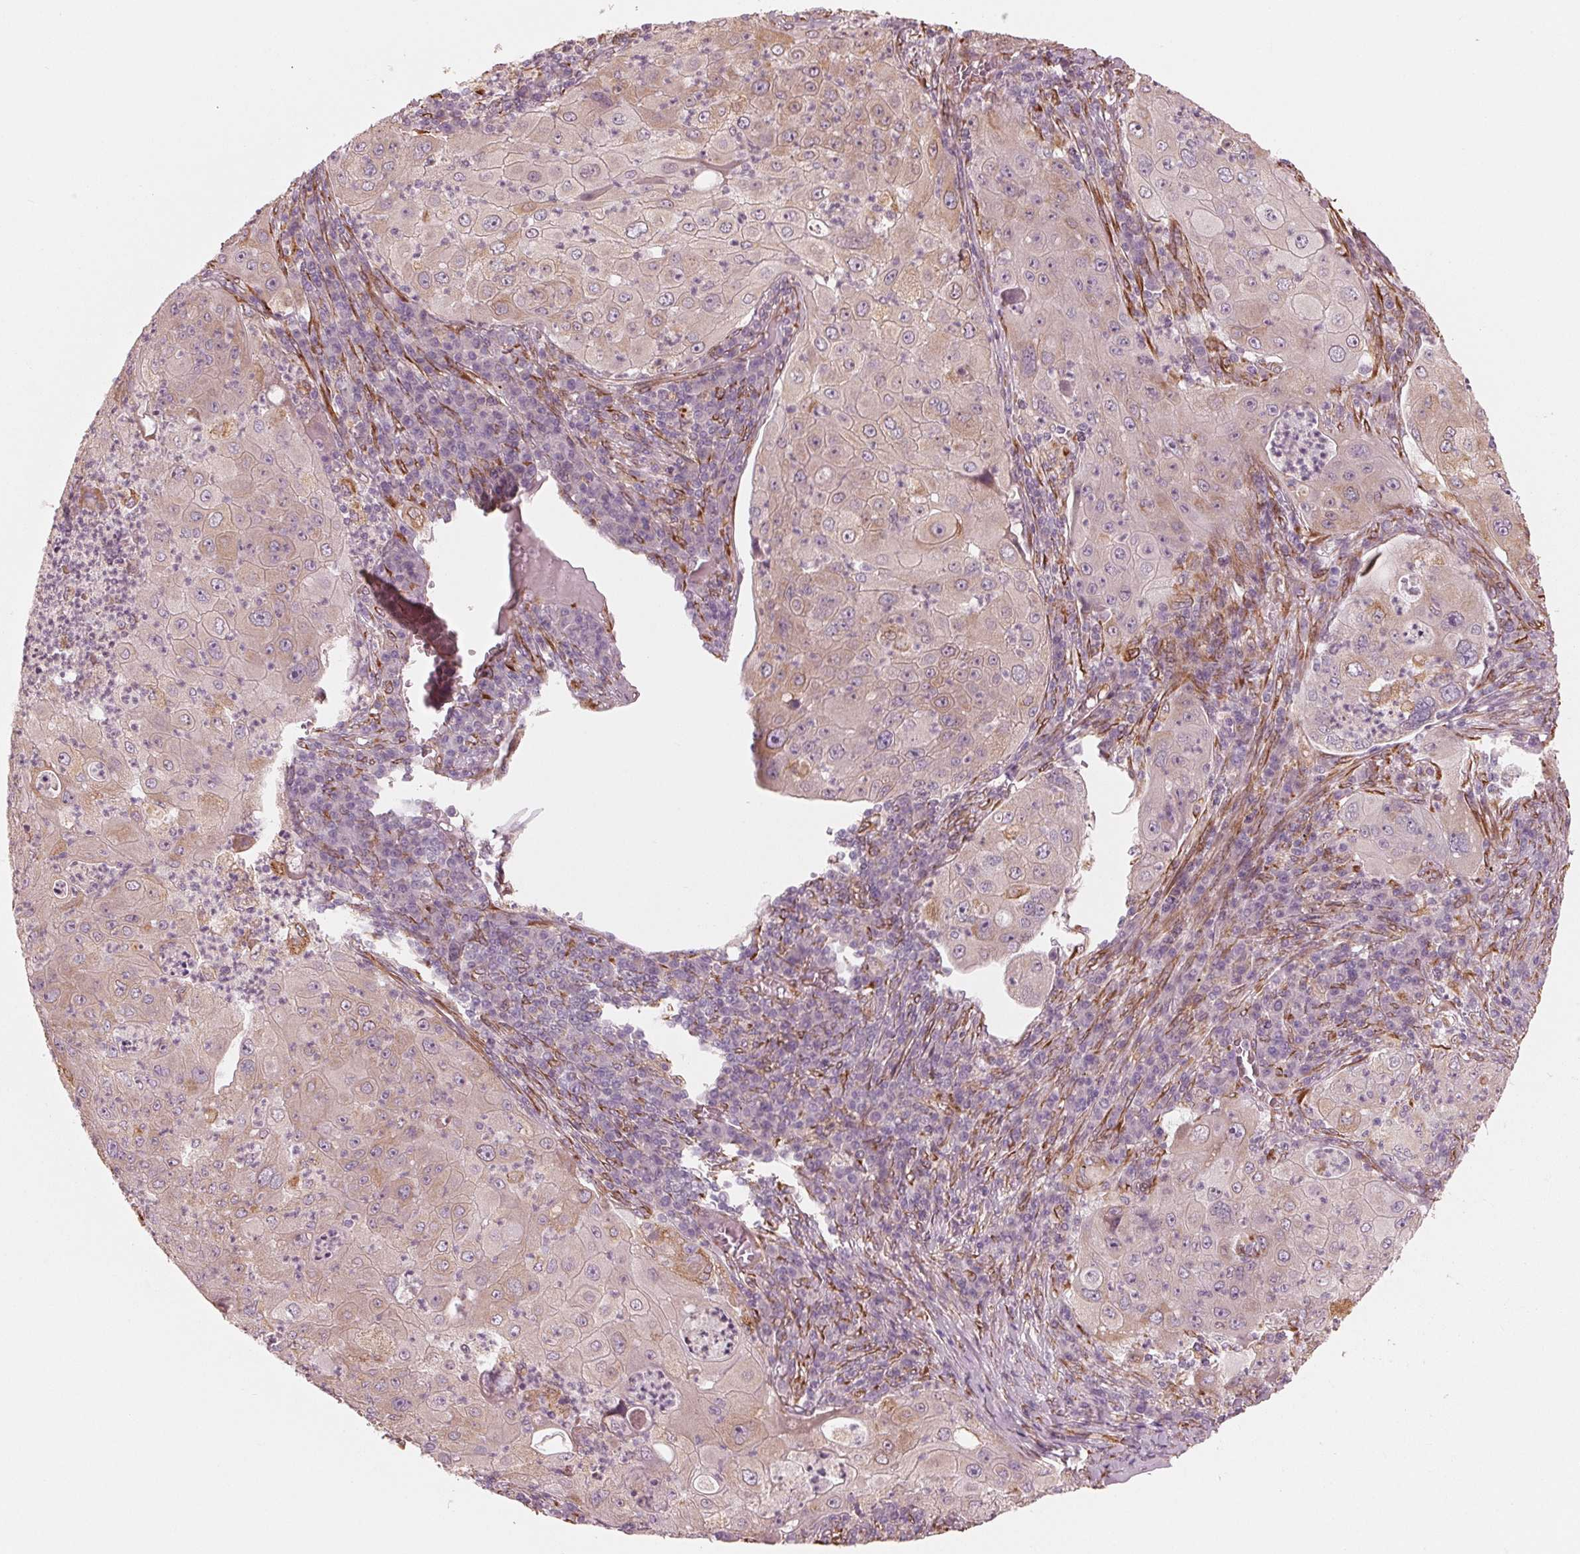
{"staining": {"intensity": "weak", "quantity": "25%-75%", "location": "cytoplasmic/membranous"}, "tissue": "lung cancer", "cell_type": "Tumor cells", "image_type": "cancer", "snomed": [{"axis": "morphology", "description": "Squamous cell carcinoma, NOS"}, {"axis": "topography", "description": "Lung"}], "caption": "A histopathology image showing weak cytoplasmic/membranous expression in approximately 25%-75% of tumor cells in lung cancer (squamous cell carcinoma), as visualized by brown immunohistochemical staining.", "gene": "IKBIP", "patient": {"sex": "female", "age": 59}}